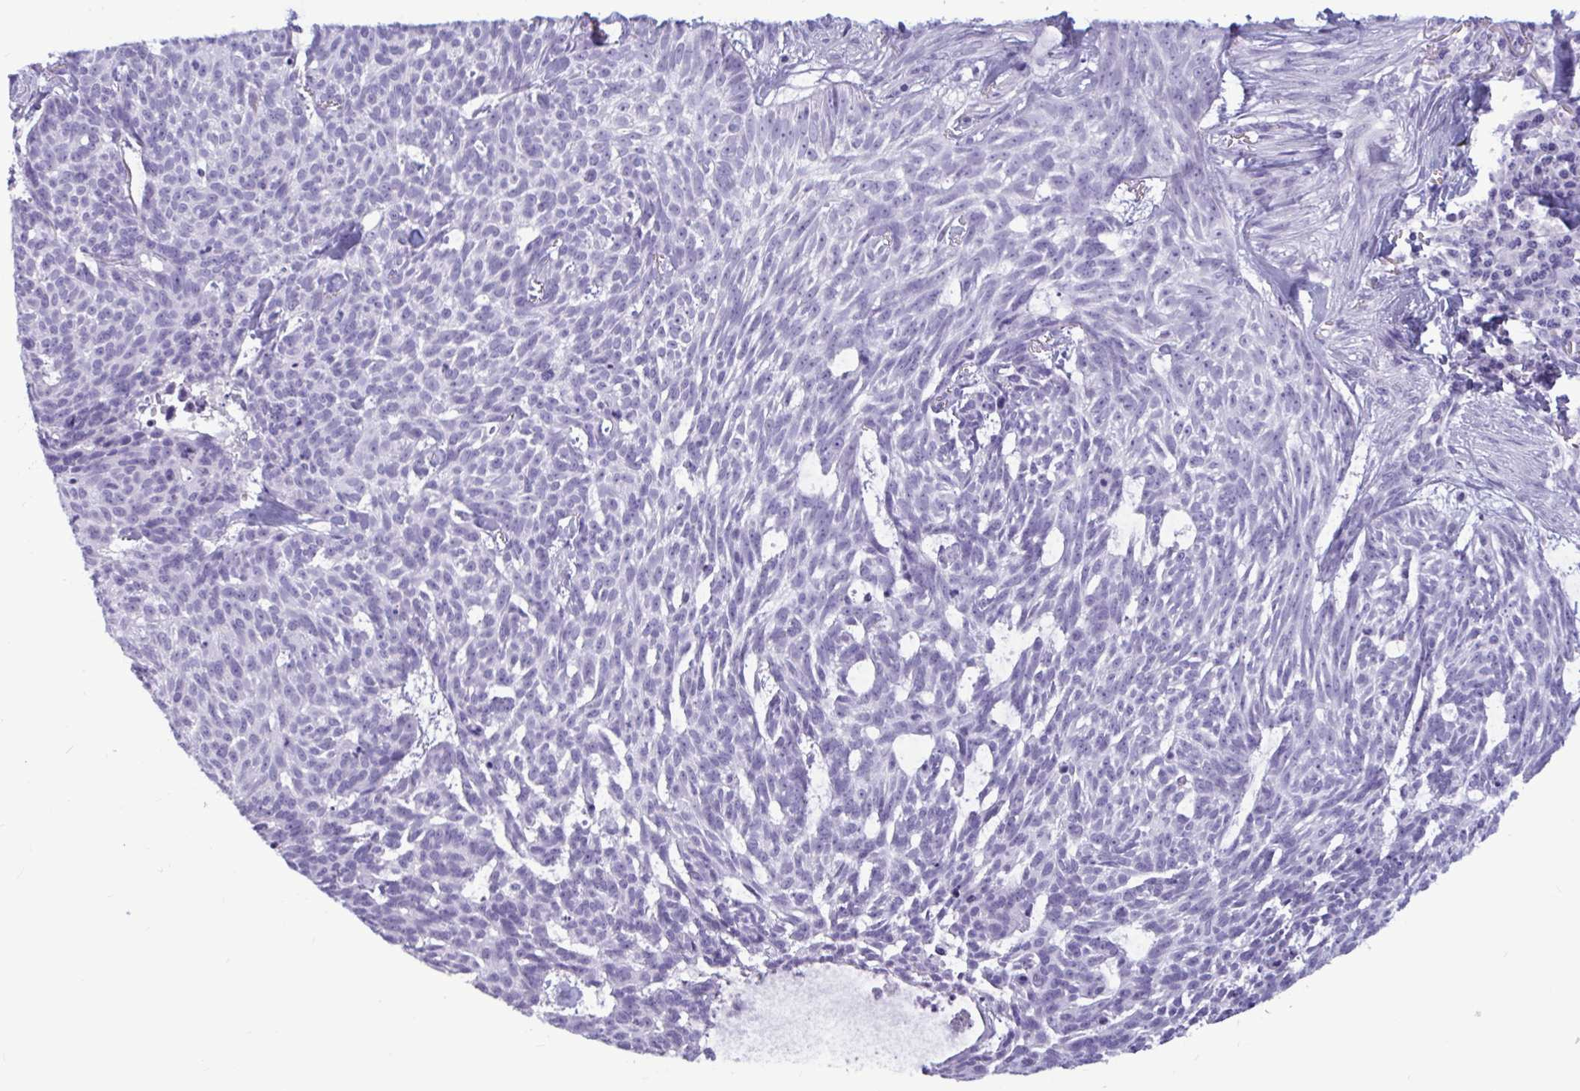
{"staining": {"intensity": "negative", "quantity": "none", "location": "none"}, "tissue": "skin cancer", "cell_type": "Tumor cells", "image_type": "cancer", "snomed": [{"axis": "morphology", "description": "Basal cell carcinoma"}, {"axis": "topography", "description": "Skin"}], "caption": "DAB immunohistochemical staining of basal cell carcinoma (skin) demonstrates no significant staining in tumor cells.", "gene": "BBS10", "patient": {"sex": "female", "age": 93}}